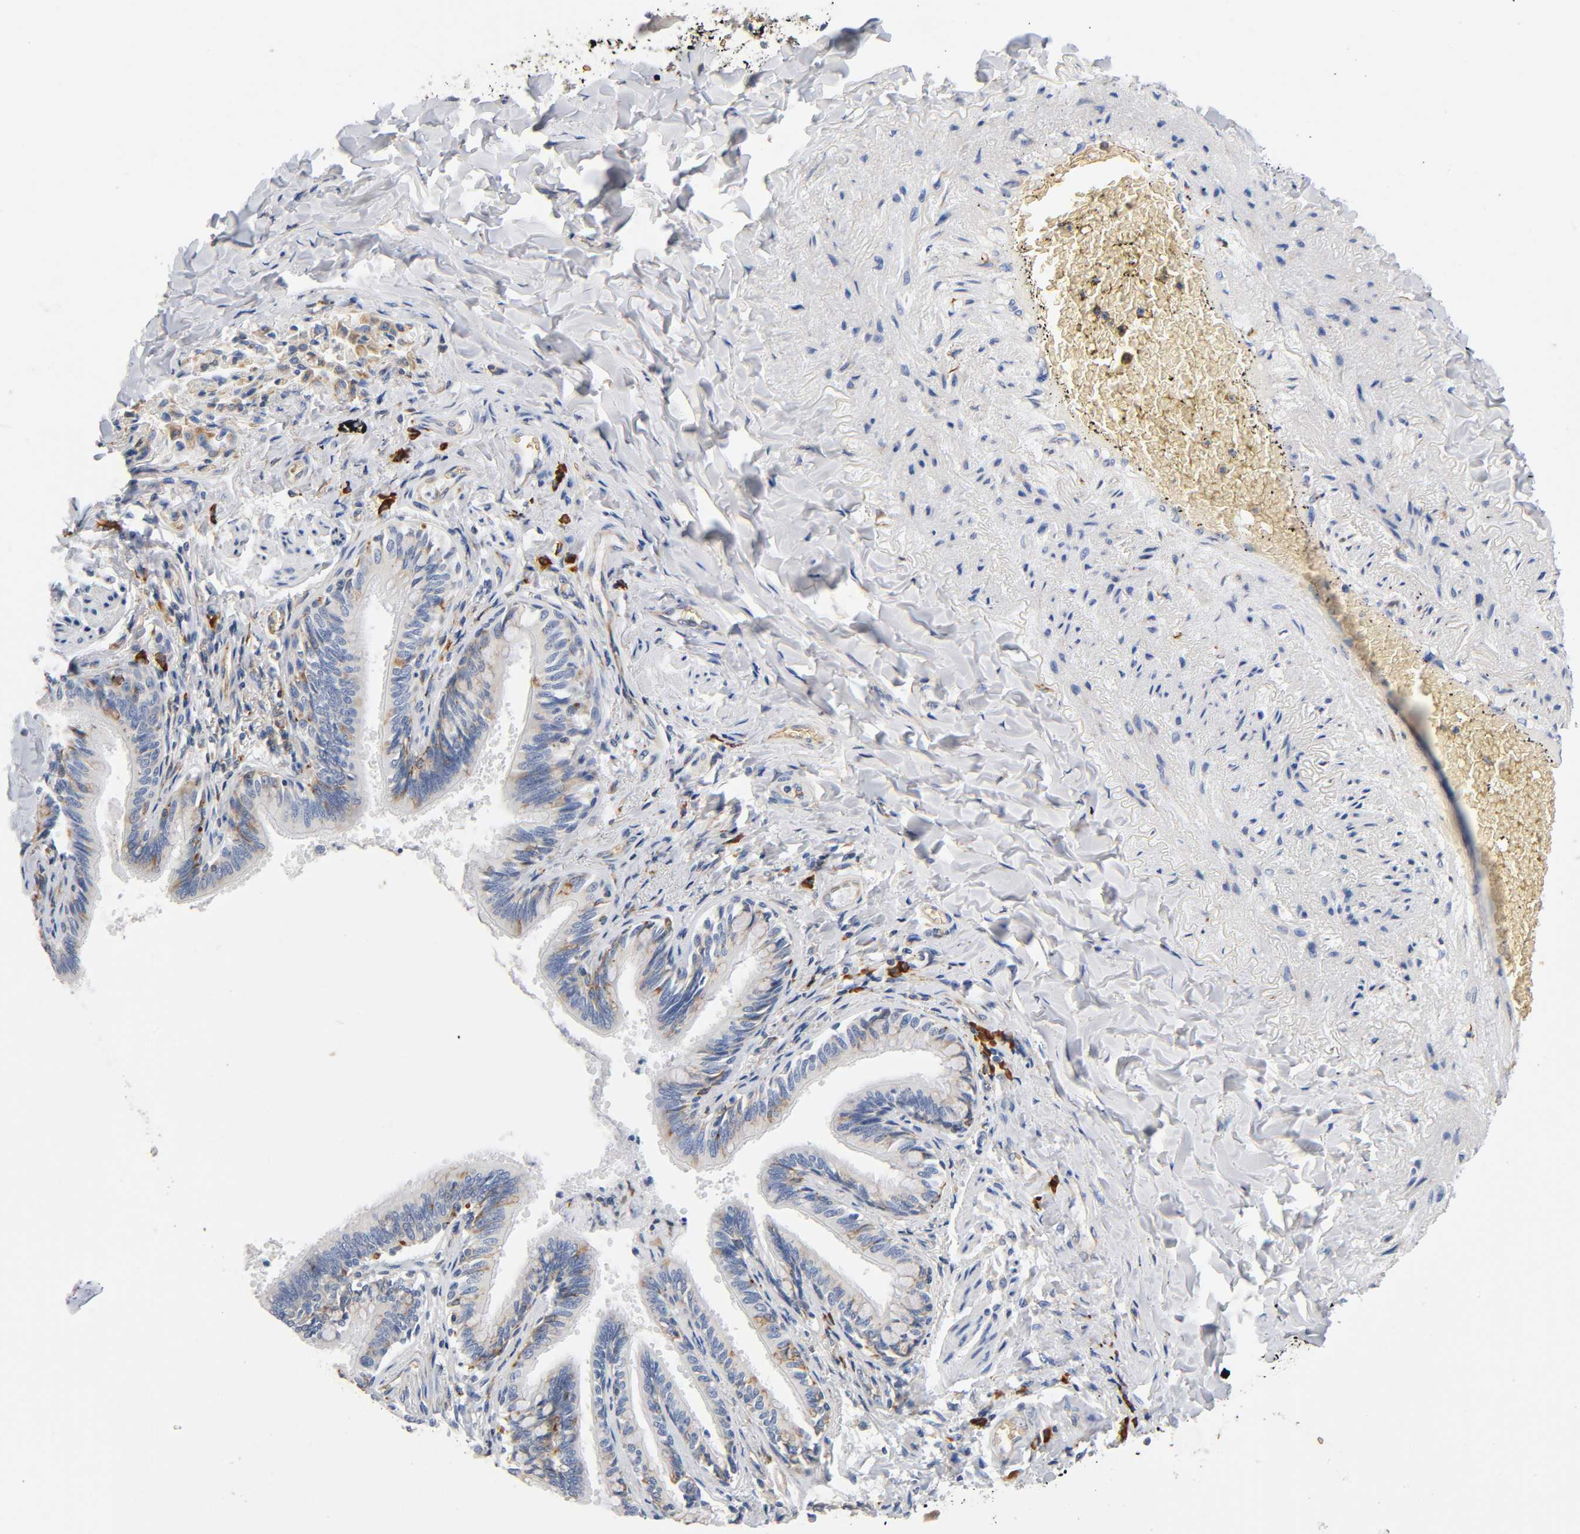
{"staining": {"intensity": "strong", "quantity": "25%-75%", "location": "cytoplasmic/membranous"}, "tissue": "bronchus", "cell_type": "Respiratory epithelial cells", "image_type": "normal", "snomed": [{"axis": "morphology", "description": "Normal tissue, NOS"}, {"axis": "topography", "description": "Lung"}], "caption": "Immunohistochemistry image of benign bronchus: human bronchus stained using immunohistochemistry demonstrates high levels of strong protein expression localized specifically in the cytoplasmic/membranous of respiratory epithelial cells, appearing as a cytoplasmic/membranous brown color.", "gene": "UCKL1", "patient": {"sex": "male", "age": 64}}